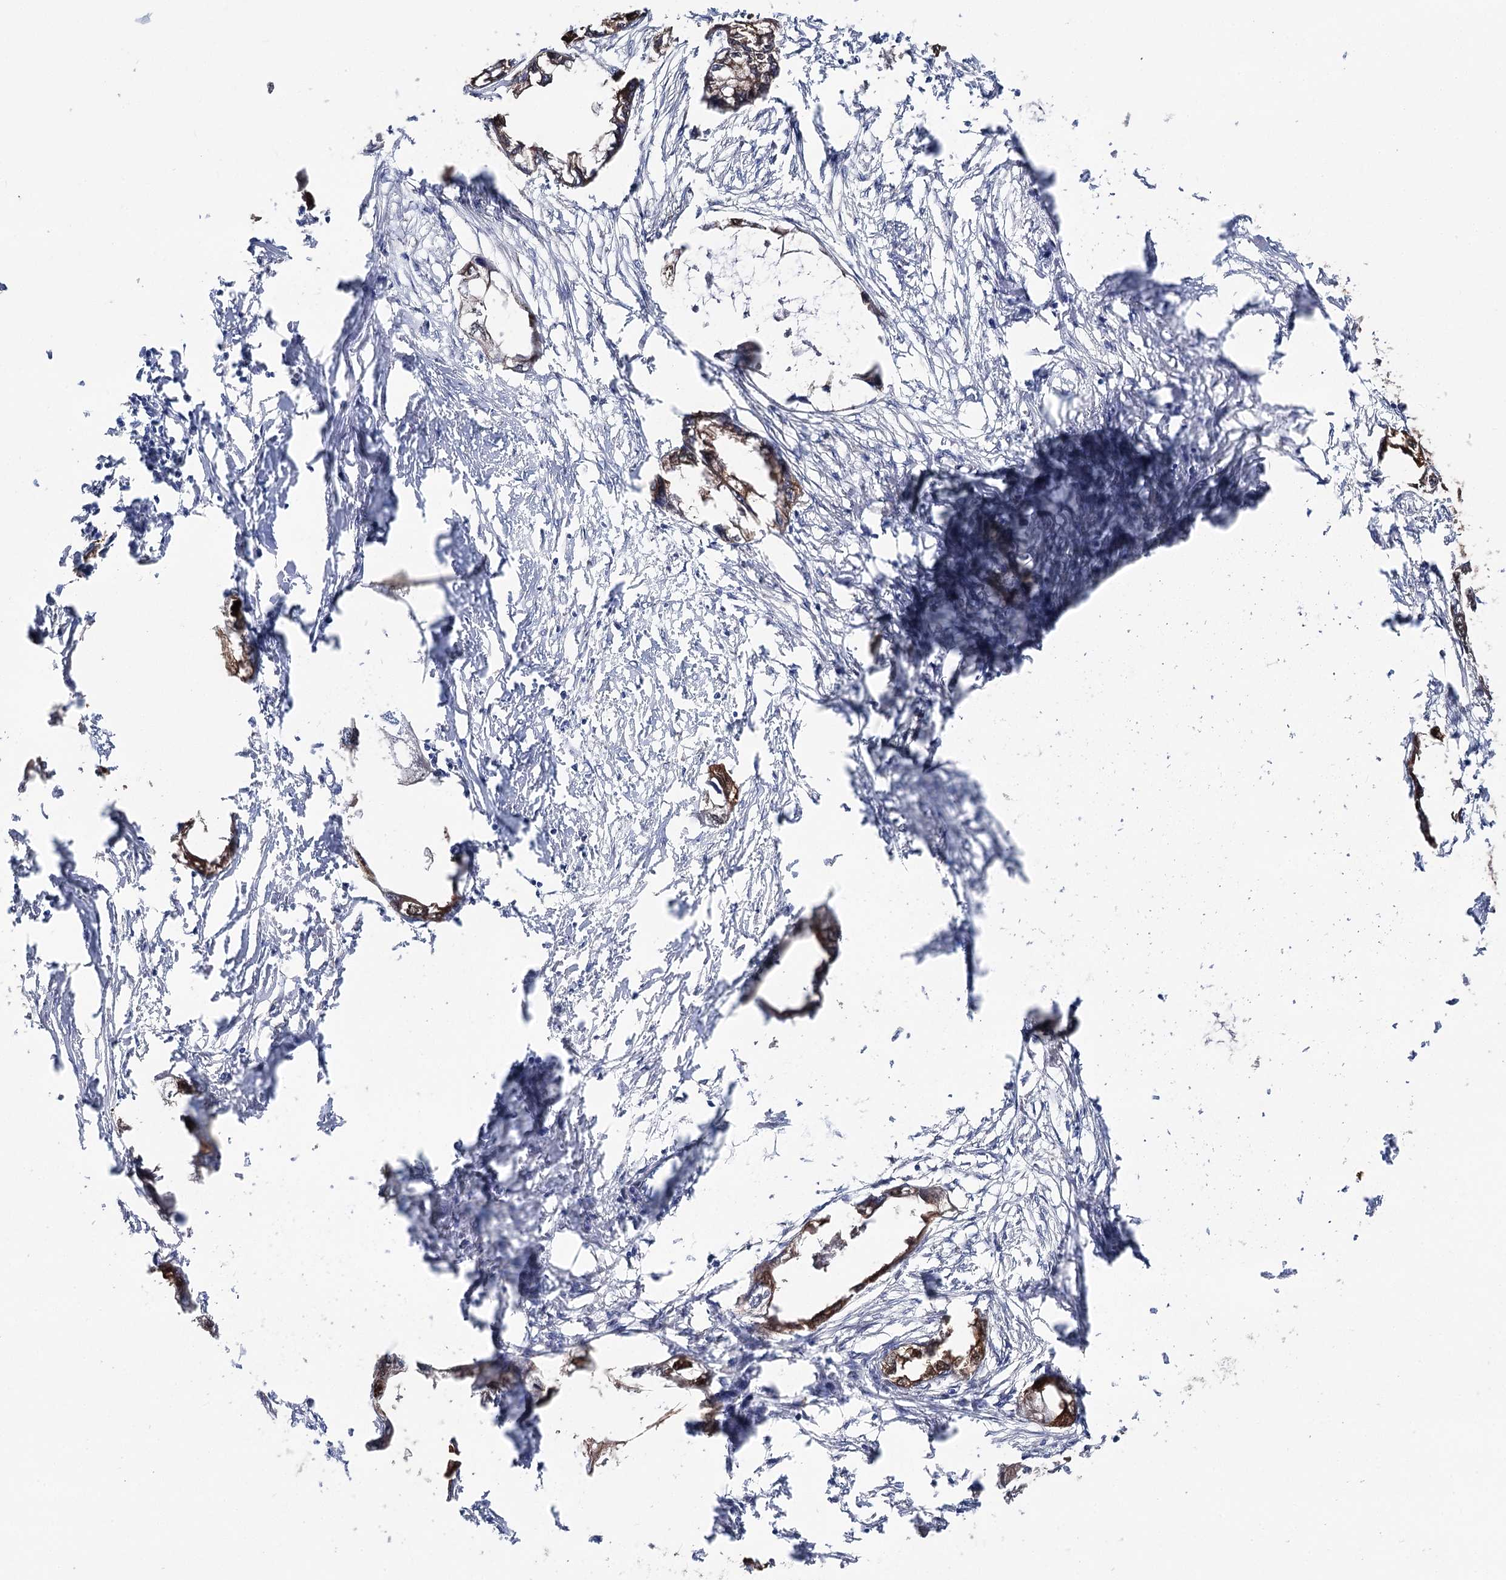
{"staining": {"intensity": "moderate", "quantity": "25%-75%", "location": "cytoplasmic/membranous"}, "tissue": "endometrial cancer", "cell_type": "Tumor cells", "image_type": "cancer", "snomed": [{"axis": "morphology", "description": "Adenocarcinoma, NOS"}, {"axis": "morphology", "description": "Adenocarcinoma, metastatic, NOS"}, {"axis": "topography", "description": "Adipose tissue"}, {"axis": "topography", "description": "Endometrium"}], "caption": "A micrograph showing moderate cytoplasmic/membranous positivity in approximately 25%-75% of tumor cells in adenocarcinoma (endometrial), as visualized by brown immunohistochemical staining.", "gene": "UGDH", "patient": {"sex": "female", "age": 67}}